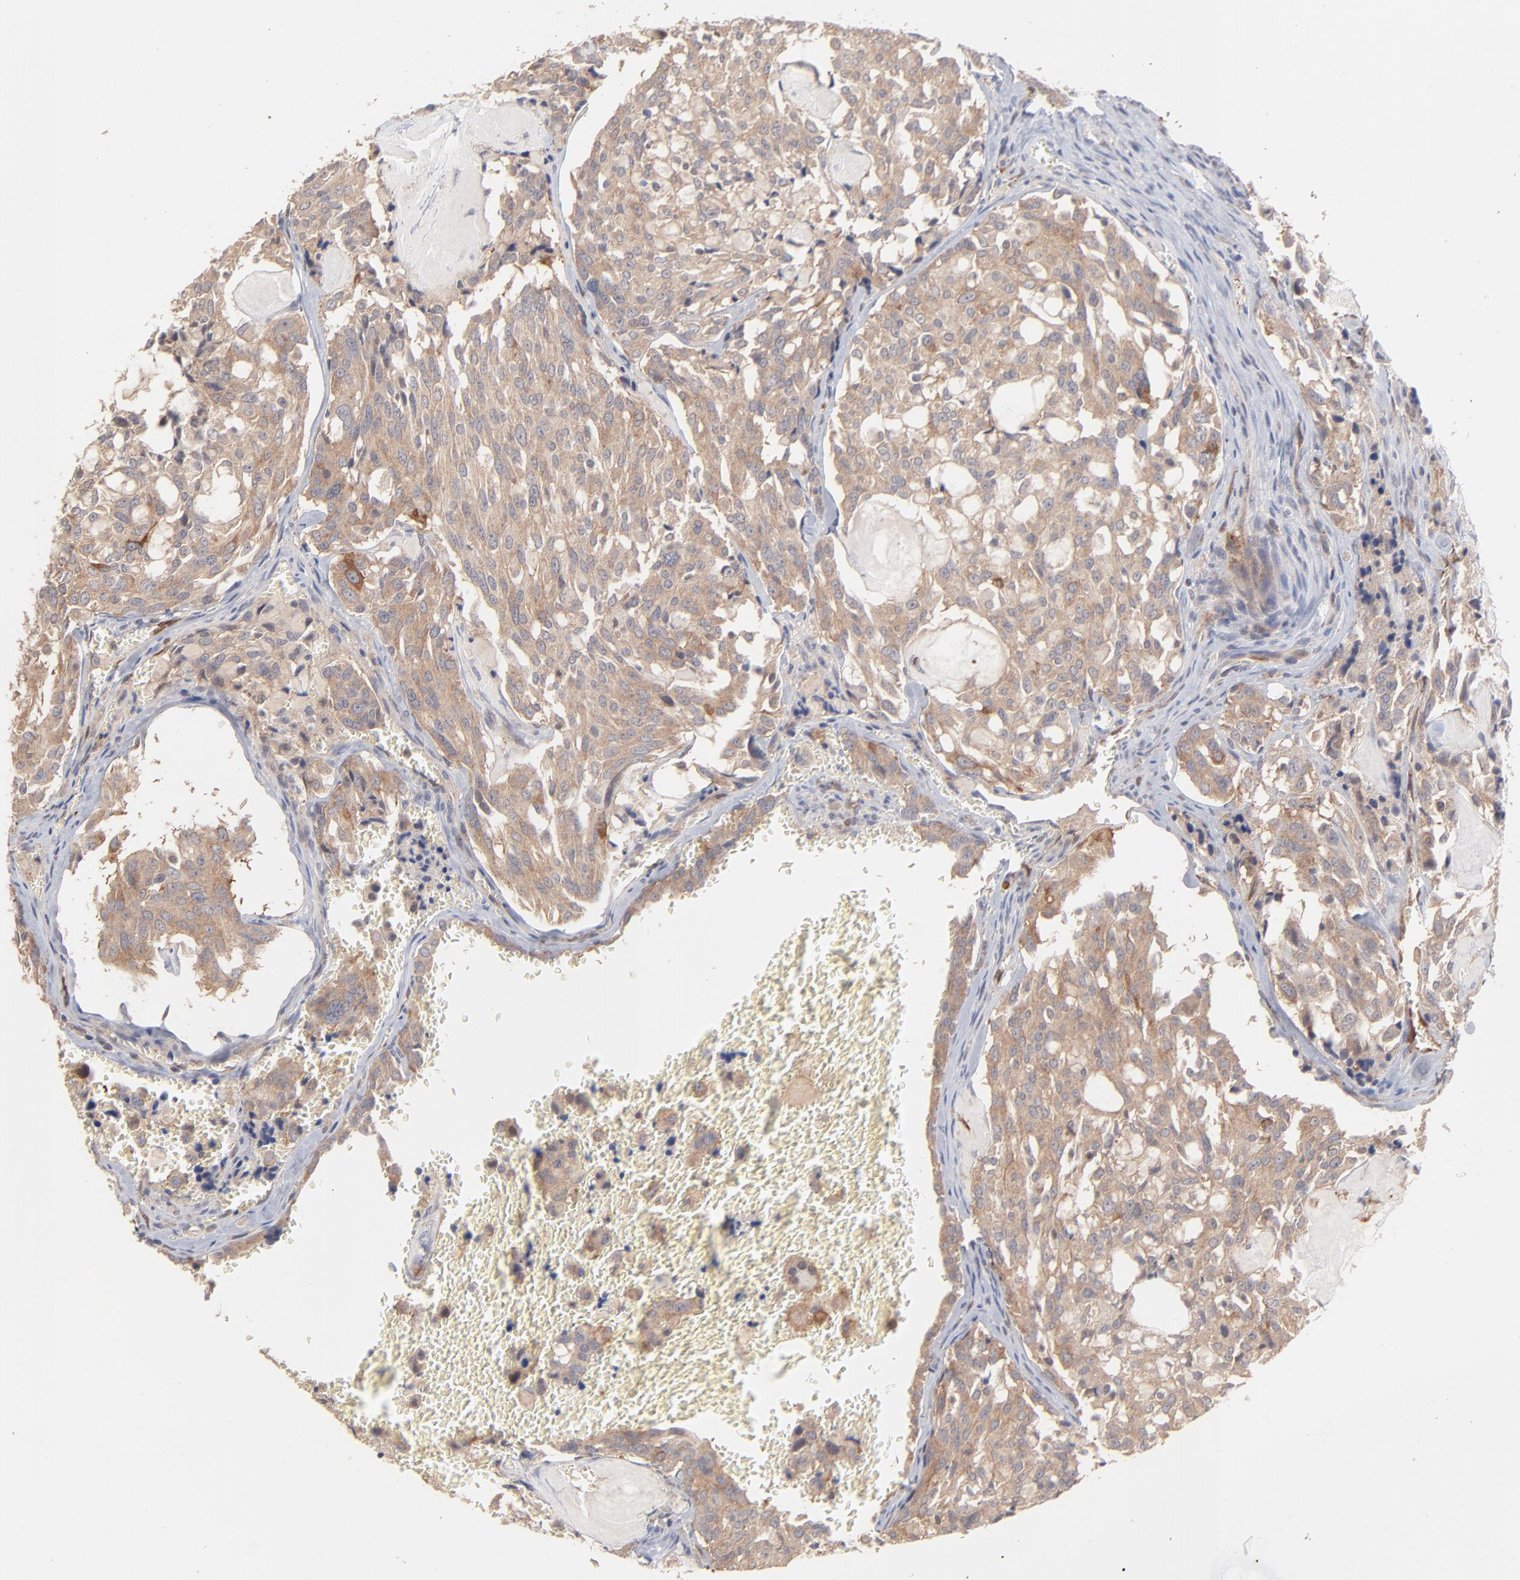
{"staining": {"intensity": "moderate", "quantity": ">75%", "location": "cytoplasmic/membranous"}, "tissue": "thyroid cancer", "cell_type": "Tumor cells", "image_type": "cancer", "snomed": [{"axis": "morphology", "description": "Carcinoma, NOS"}, {"axis": "morphology", "description": "Carcinoid, malignant, NOS"}, {"axis": "topography", "description": "Thyroid gland"}], "caption": "Immunohistochemistry (IHC) staining of malignant carcinoid (thyroid), which reveals medium levels of moderate cytoplasmic/membranous staining in about >75% of tumor cells indicating moderate cytoplasmic/membranous protein staining. The staining was performed using DAB (brown) for protein detection and nuclei were counterstained in hematoxylin (blue).", "gene": "IVNS1ABP", "patient": {"sex": "male", "age": 33}}